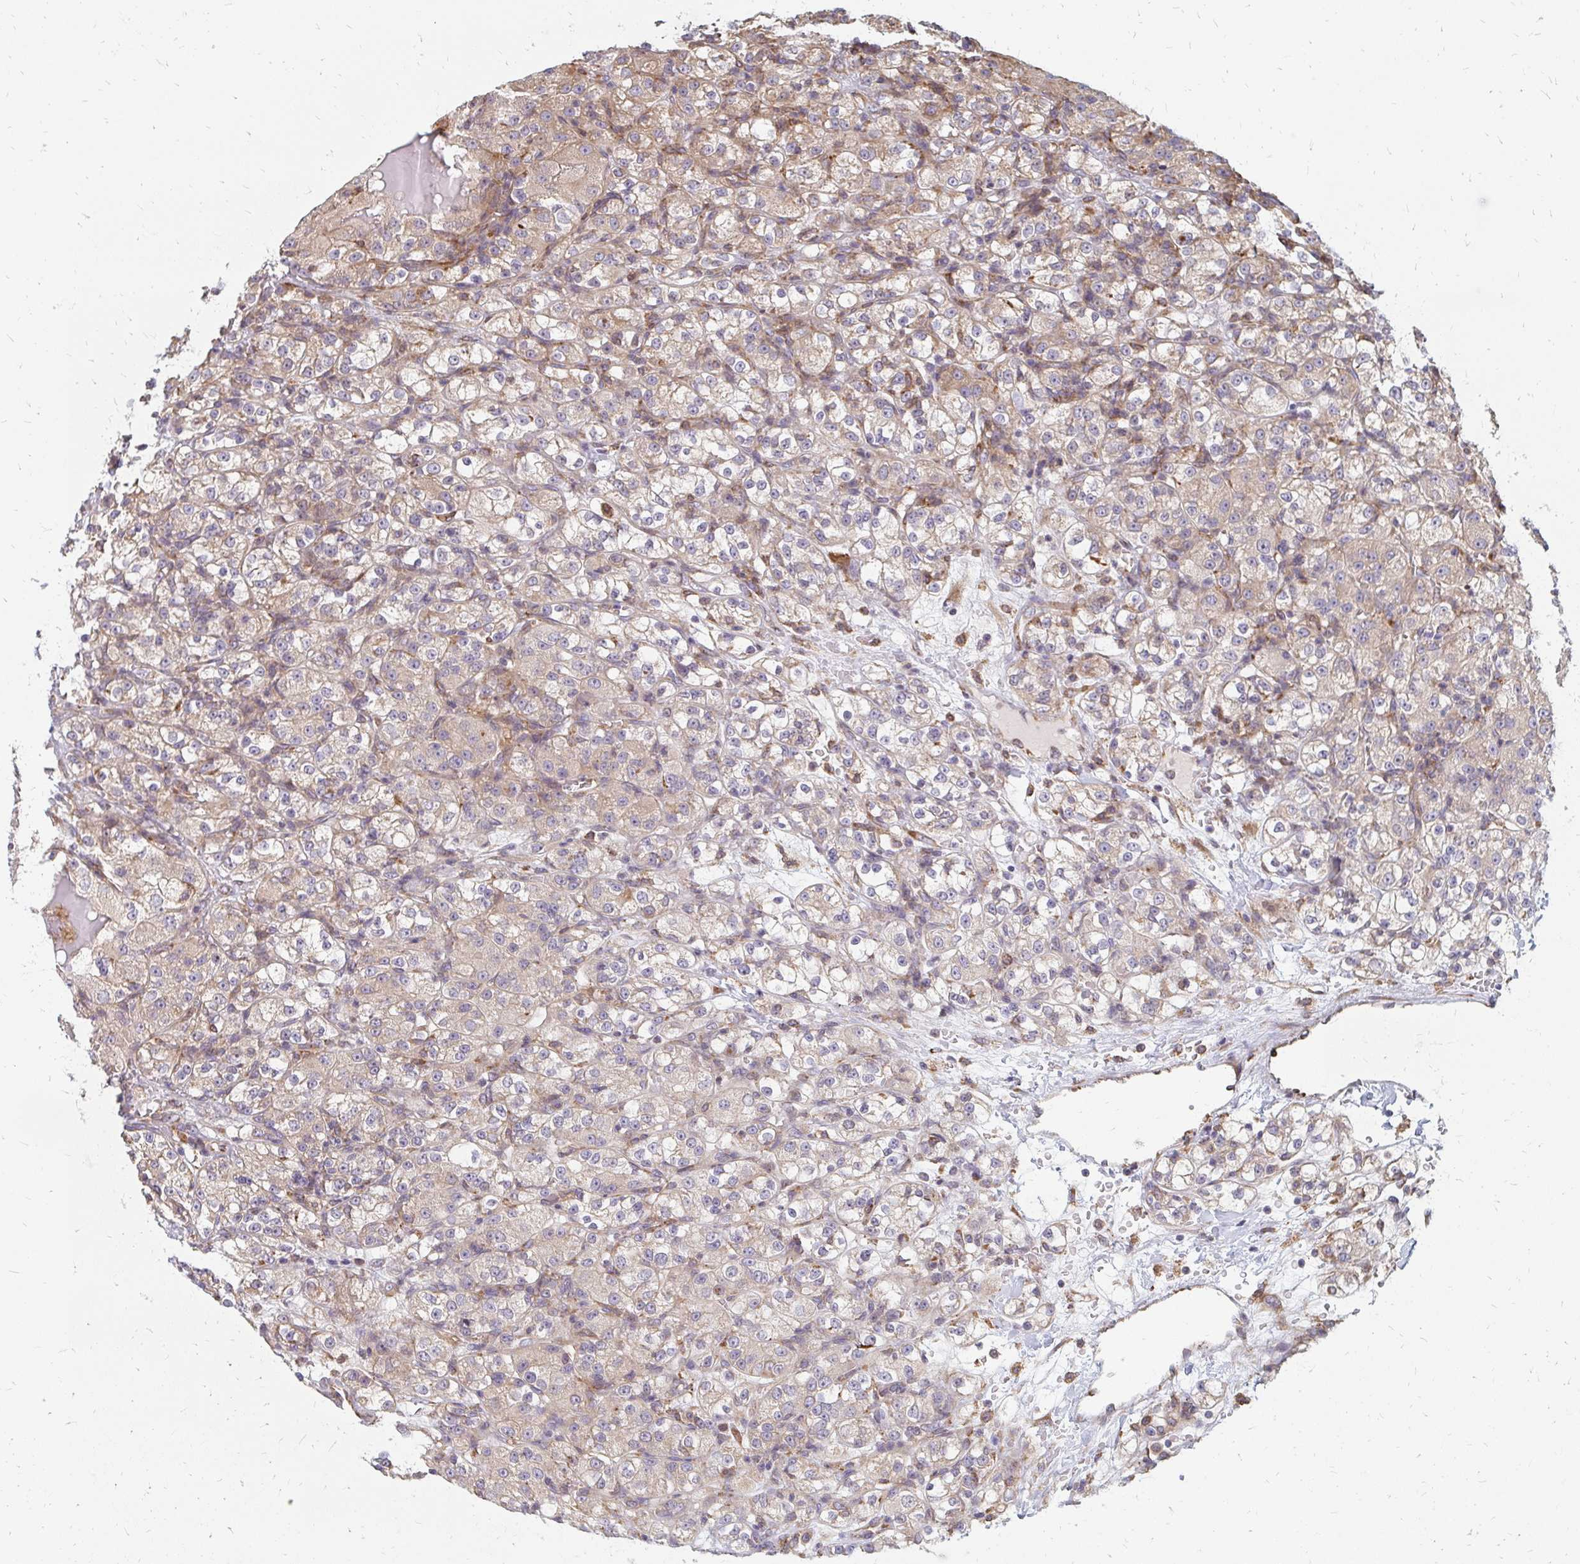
{"staining": {"intensity": "weak", "quantity": "25%-75%", "location": "cytoplasmic/membranous"}, "tissue": "renal cancer", "cell_type": "Tumor cells", "image_type": "cancer", "snomed": [{"axis": "morphology", "description": "Normal tissue, NOS"}, {"axis": "morphology", "description": "Adenocarcinoma, NOS"}, {"axis": "topography", "description": "Kidney"}], "caption": "Human adenocarcinoma (renal) stained with a protein marker exhibits weak staining in tumor cells.", "gene": "PPP1R13L", "patient": {"sex": "male", "age": 61}}